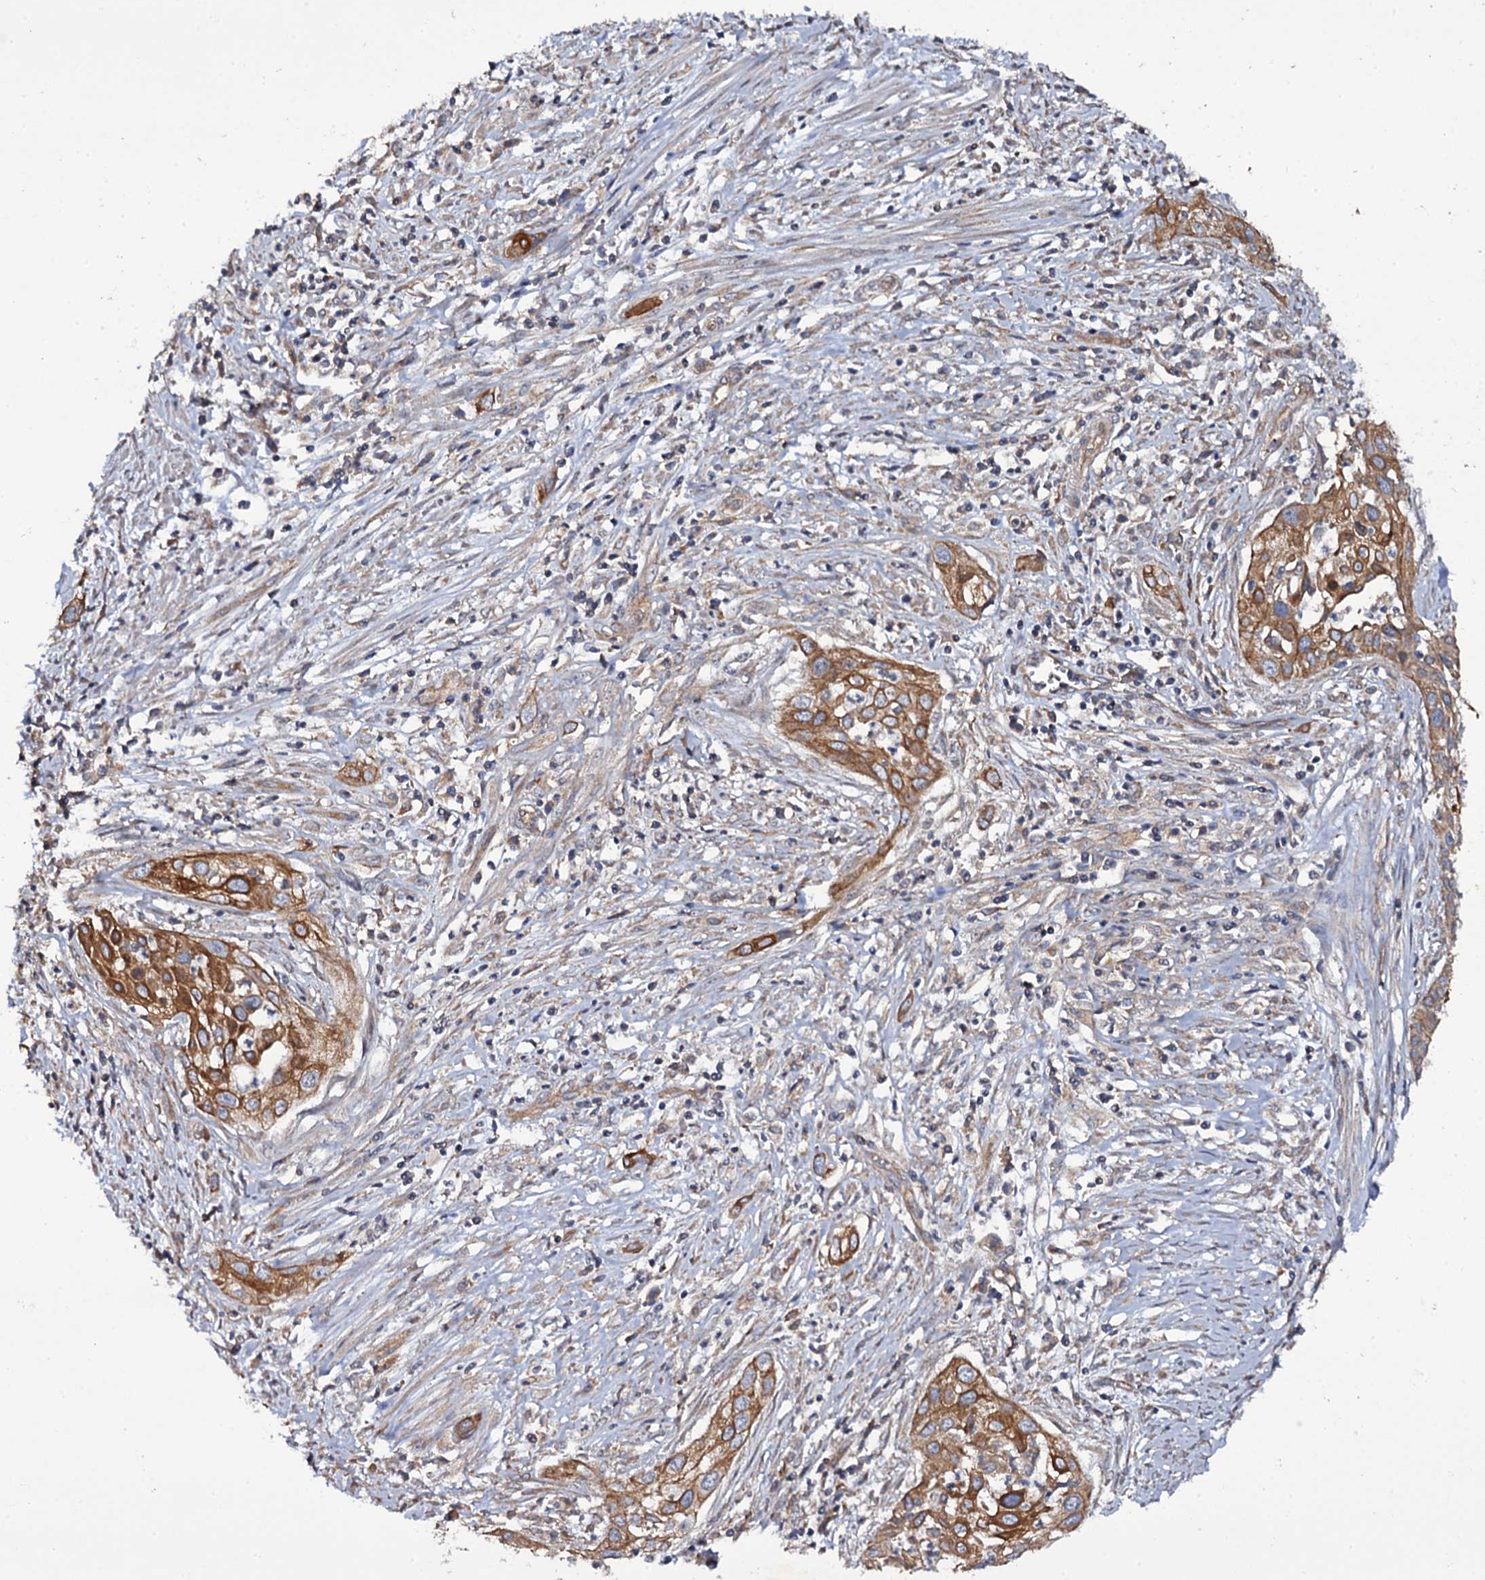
{"staining": {"intensity": "moderate", "quantity": ">75%", "location": "cytoplasmic/membranous"}, "tissue": "cervical cancer", "cell_type": "Tumor cells", "image_type": "cancer", "snomed": [{"axis": "morphology", "description": "Squamous cell carcinoma, NOS"}, {"axis": "topography", "description": "Cervix"}], "caption": "Immunohistochemical staining of human cervical cancer (squamous cell carcinoma) shows medium levels of moderate cytoplasmic/membranous protein staining in approximately >75% of tumor cells.", "gene": "TTC23", "patient": {"sex": "female", "age": 34}}